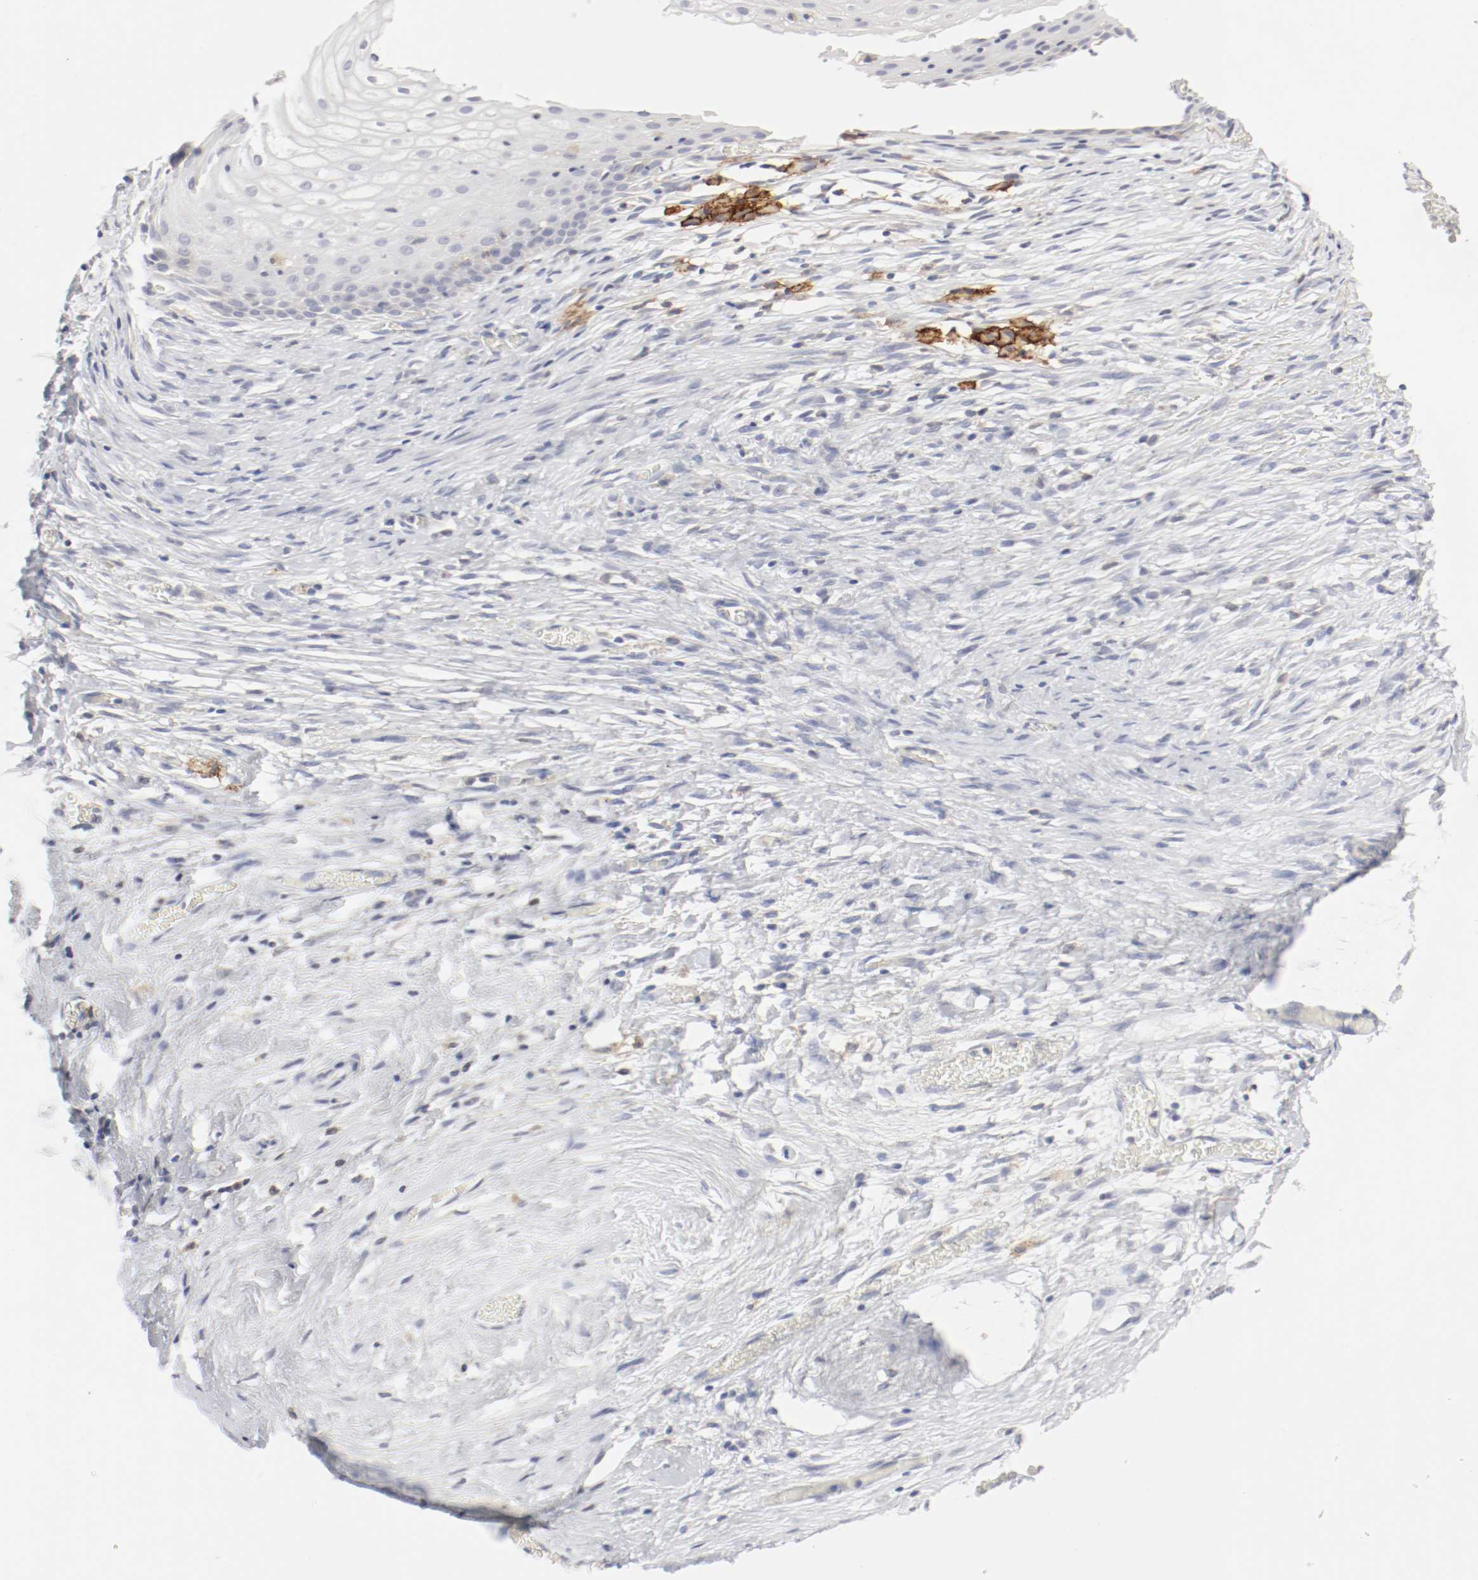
{"staining": {"intensity": "negative", "quantity": "none", "location": "none"}, "tissue": "cervical cancer", "cell_type": "Tumor cells", "image_type": "cancer", "snomed": [{"axis": "morphology", "description": "Normal tissue, NOS"}, {"axis": "morphology", "description": "Squamous cell carcinoma, NOS"}, {"axis": "topography", "description": "Cervix"}], "caption": "Immunohistochemistry (IHC) of human cervical cancer exhibits no staining in tumor cells.", "gene": "ITGAX", "patient": {"sex": "female", "age": 67}}